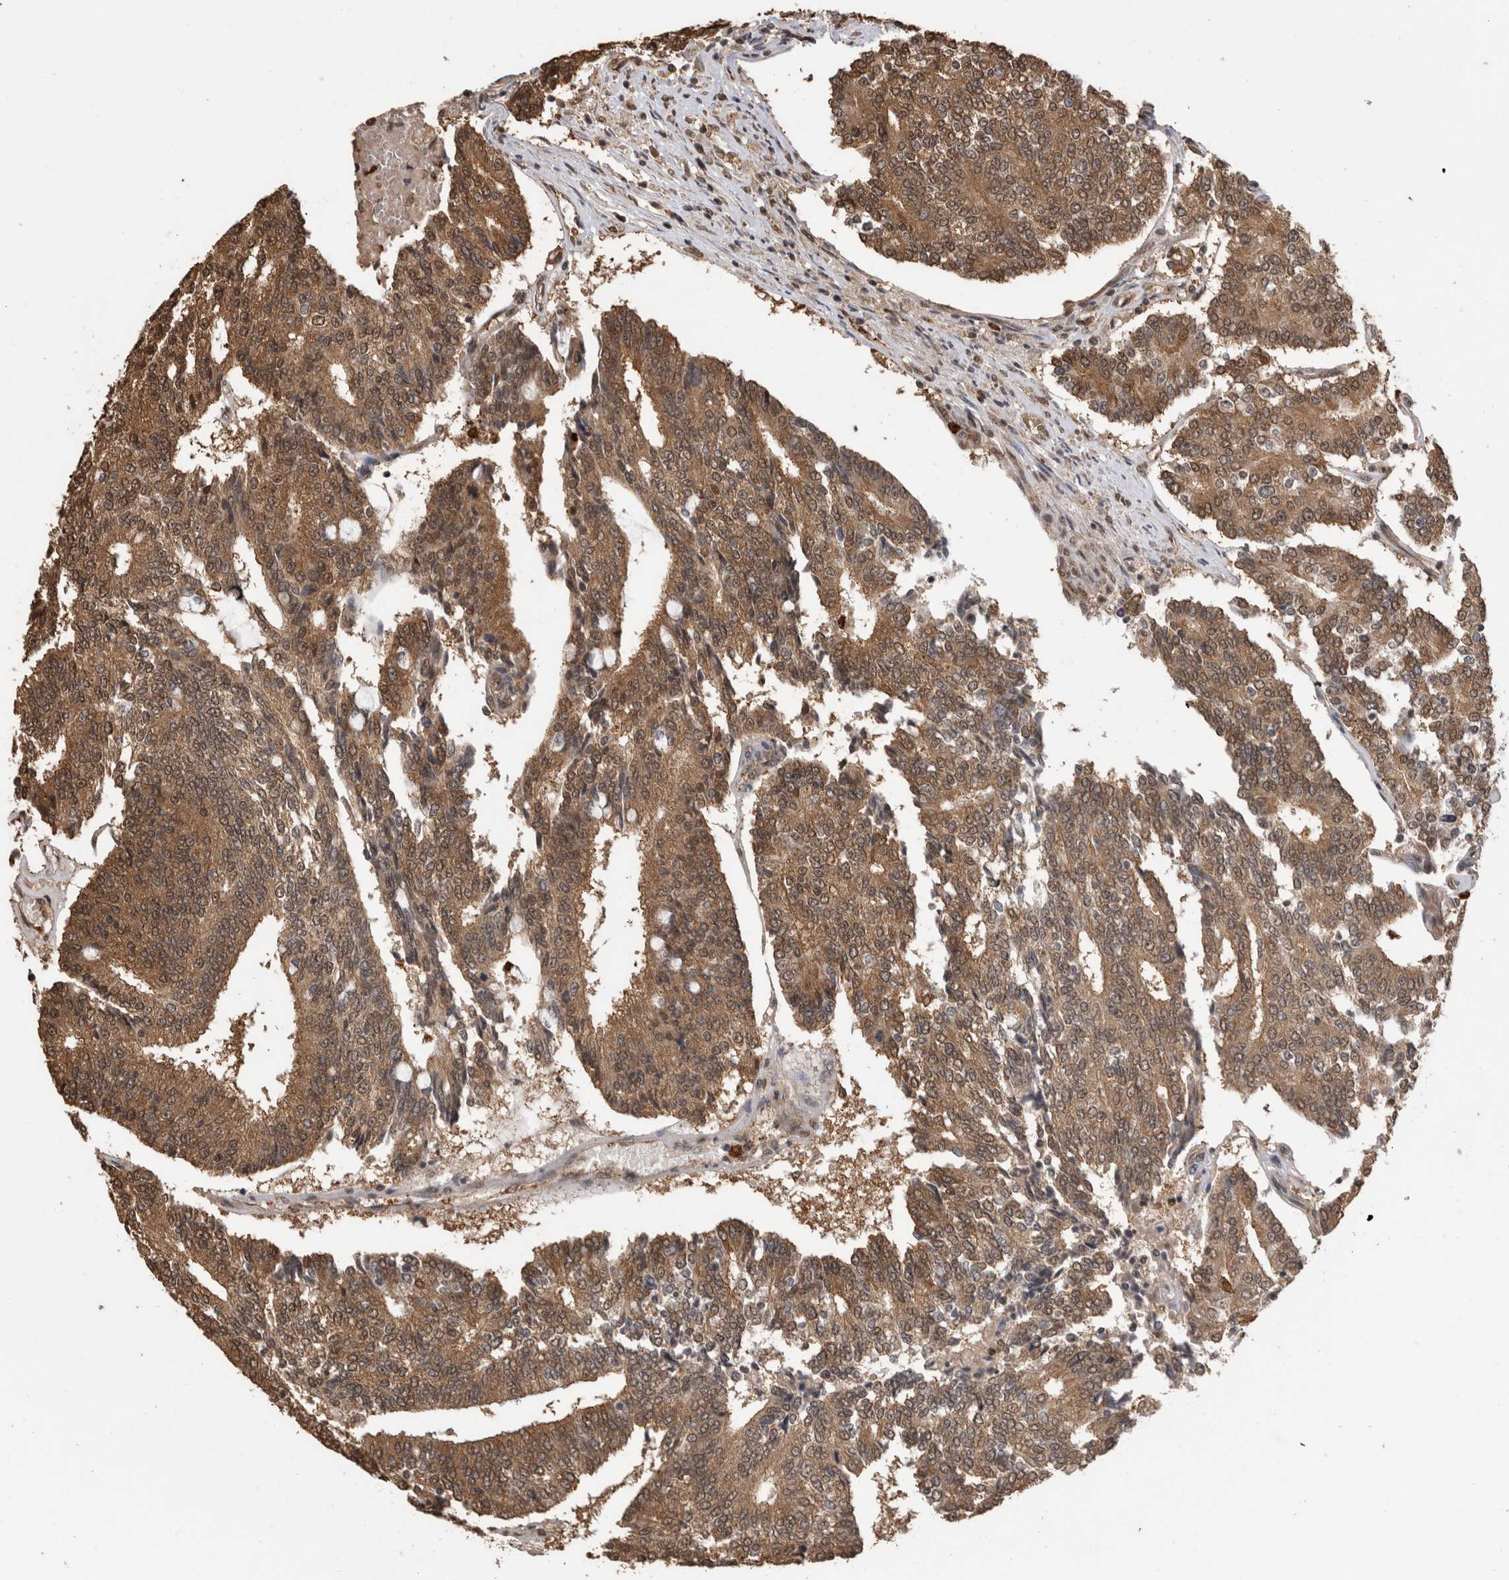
{"staining": {"intensity": "moderate", "quantity": ">75%", "location": "cytoplasmic/membranous,nuclear"}, "tissue": "prostate cancer", "cell_type": "Tumor cells", "image_type": "cancer", "snomed": [{"axis": "morphology", "description": "Normal tissue, NOS"}, {"axis": "morphology", "description": "Adenocarcinoma, High grade"}, {"axis": "topography", "description": "Prostate"}, {"axis": "topography", "description": "Seminal veicle"}], "caption": "Prostate cancer (high-grade adenocarcinoma) was stained to show a protein in brown. There is medium levels of moderate cytoplasmic/membranous and nuclear staining in about >75% of tumor cells.", "gene": "PAK4", "patient": {"sex": "male", "age": 55}}